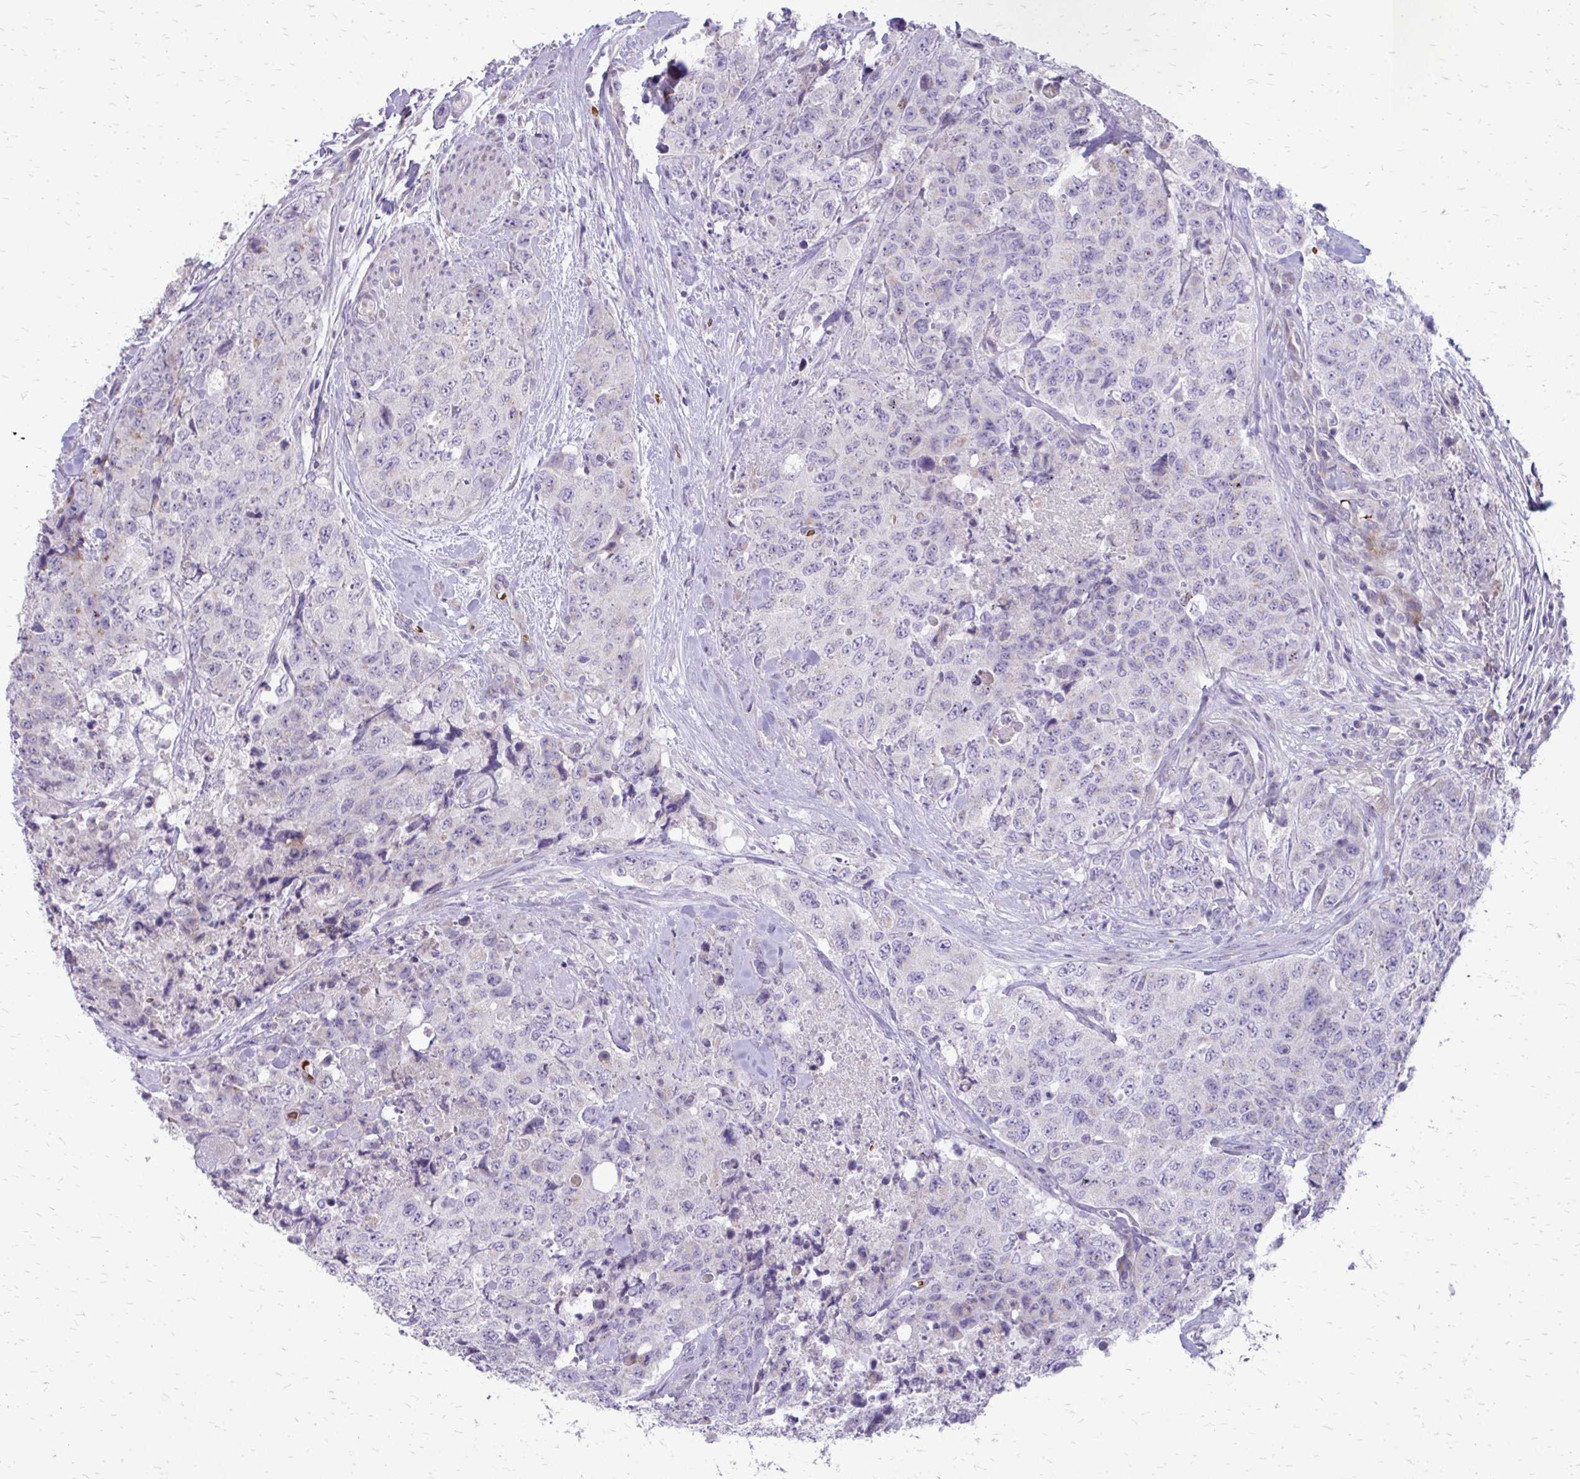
{"staining": {"intensity": "negative", "quantity": "none", "location": "none"}, "tissue": "urothelial cancer", "cell_type": "Tumor cells", "image_type": "cancer", "snomed": [{"axis": "morphology", "description": "Urothelial carcinoma, High grade"}, {"axis": "topography", "description": "Urinary bladder"}], "caption": "High-grade urothelial carcinoma was stained to show a protein in brown. There is no significant expression in tumor cells.", "gene": "FUNDC2", "patient": {"sex": "female", "age": 78}}